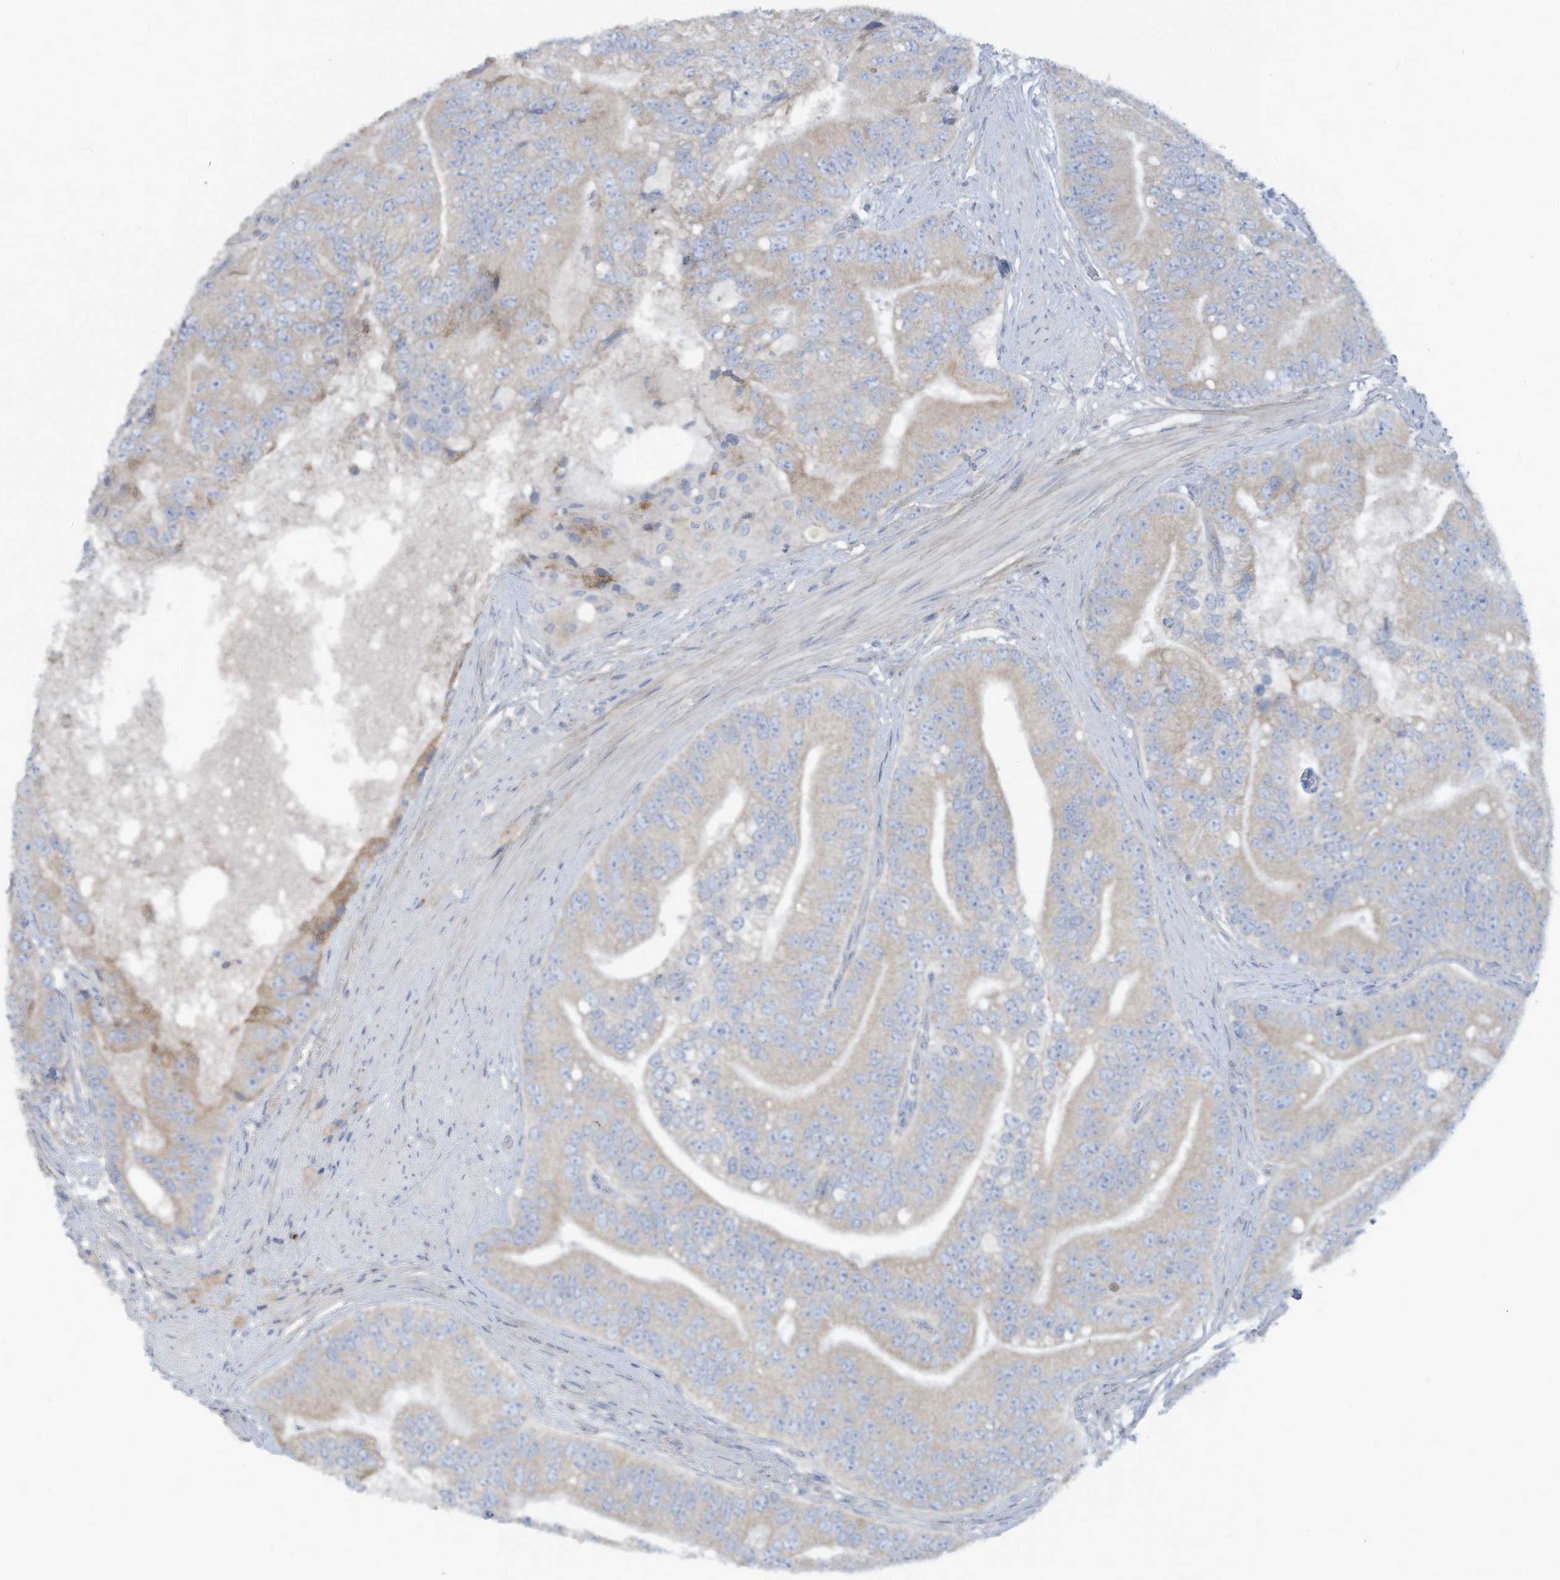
{"staining": {"intensity": "weak", "quantity": "<25%", "location": "cytoplasmic/membranous"}, "tissue": "prostate cancer", "cell_type": "Tumor cells", "image_type": "cancer", "snomed": [{"axis": "morphology", "description": "Adenocarcinoma, High grade"}, {"axis": "topography", "description": "Prostate"}], "caption": "Tumor cells show no significant protein expression in prostate cancer (adenocarcinoma (high-grade)).", "gene": "TRMT2B", "patient": {"sex": "male", "age": 70}}